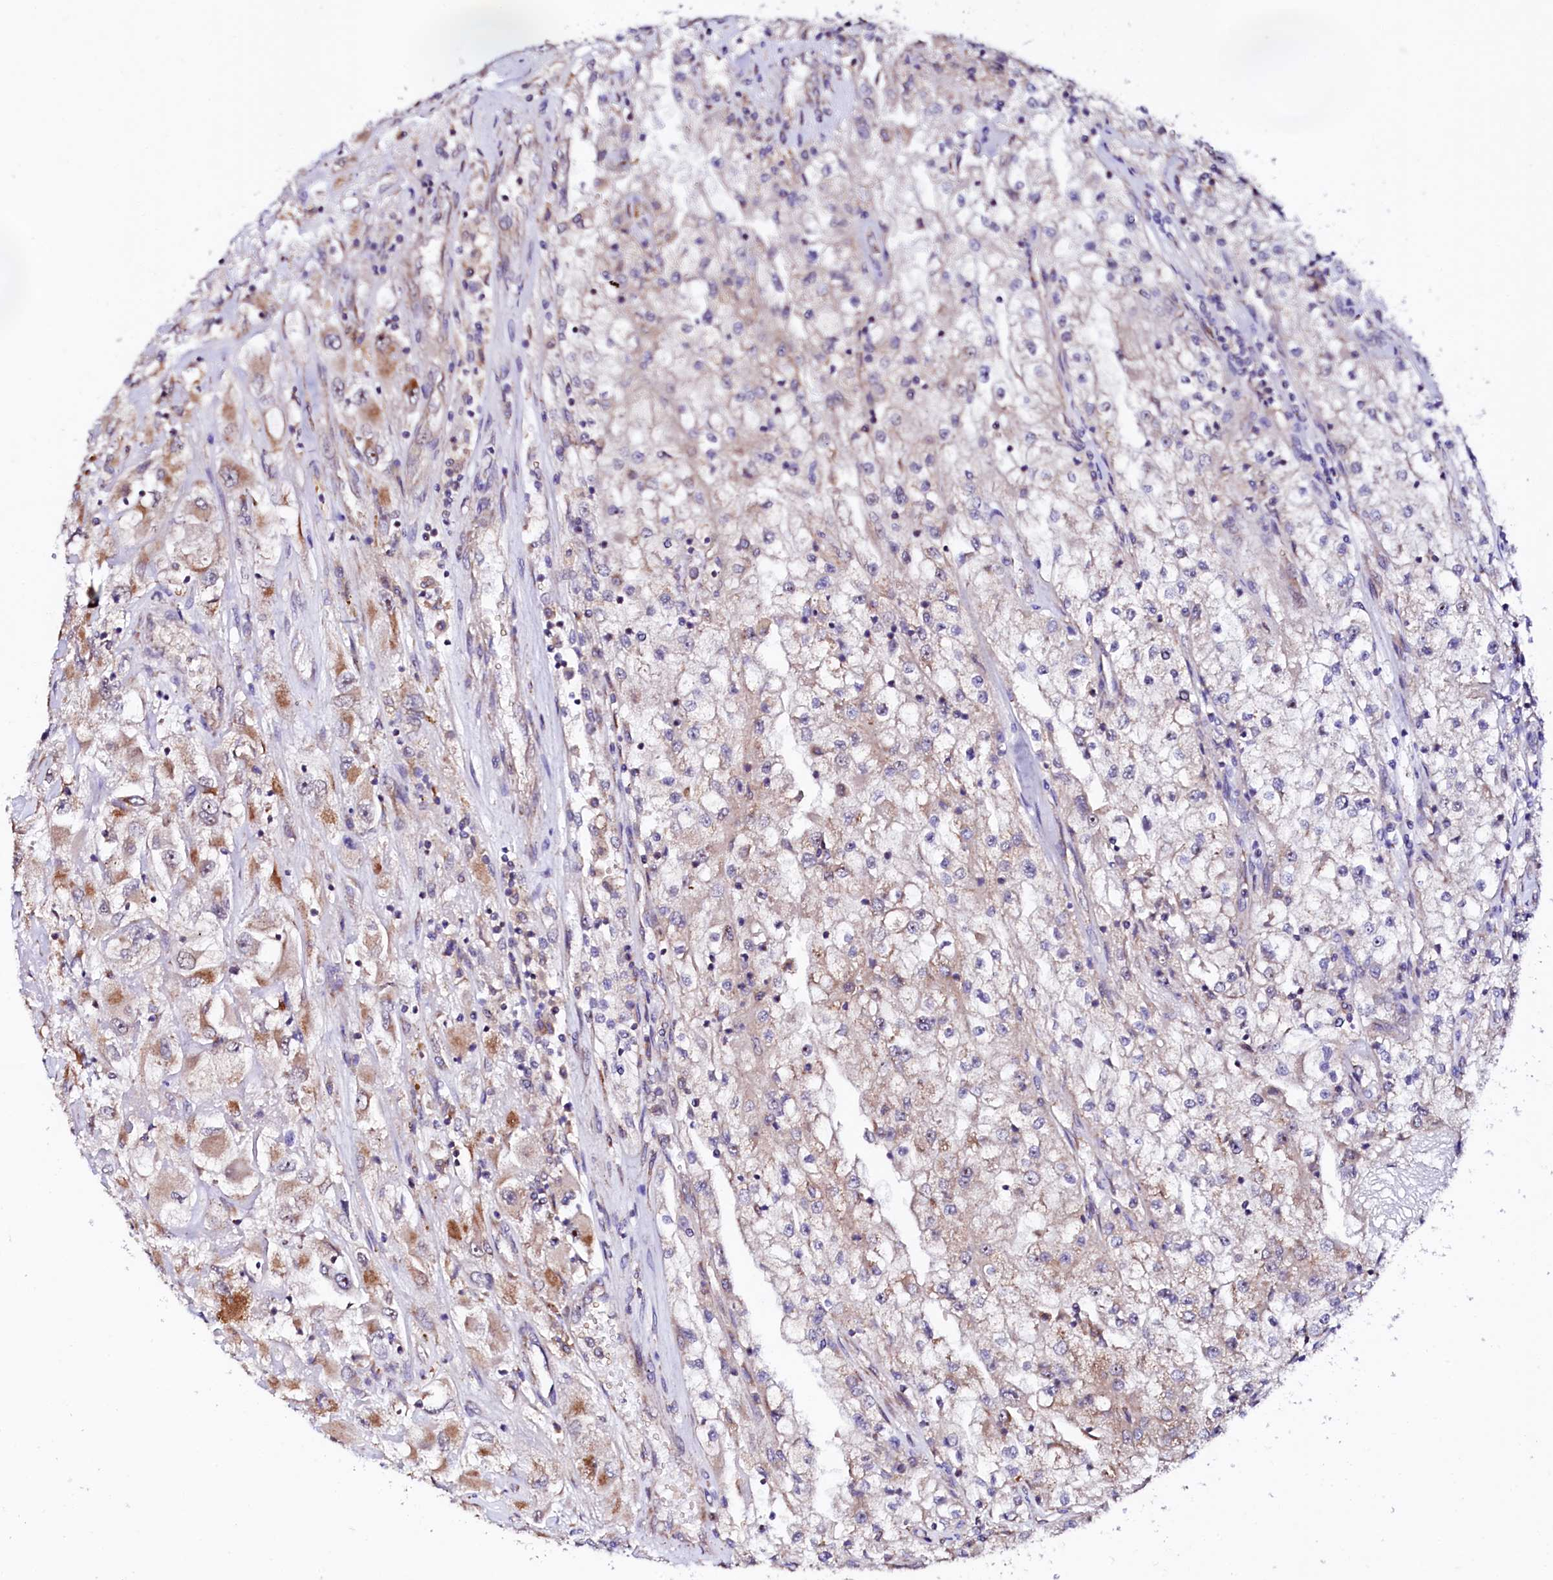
{"staining": {"intensity": "weak", "quantity": "<25%", "location": "cytoplasmic/membranous"}, "tissue": "renal cancer", "cell_type": "Tumor cells", "image_type": "cancer", "snomed": [{"axis": "morphology", "description": "Adenocarcinoma, NOS"}, {"axis": "topography", "description": "Kidney"}], "caption": "DAB (3,3'-diaminobenzidine) immunohistochemical staining of renal adenocarcinoma demonstrates no significant expression in tumor cells.", "gene": "UBE3C", "patient": {"sex": "female", "age": 52}}